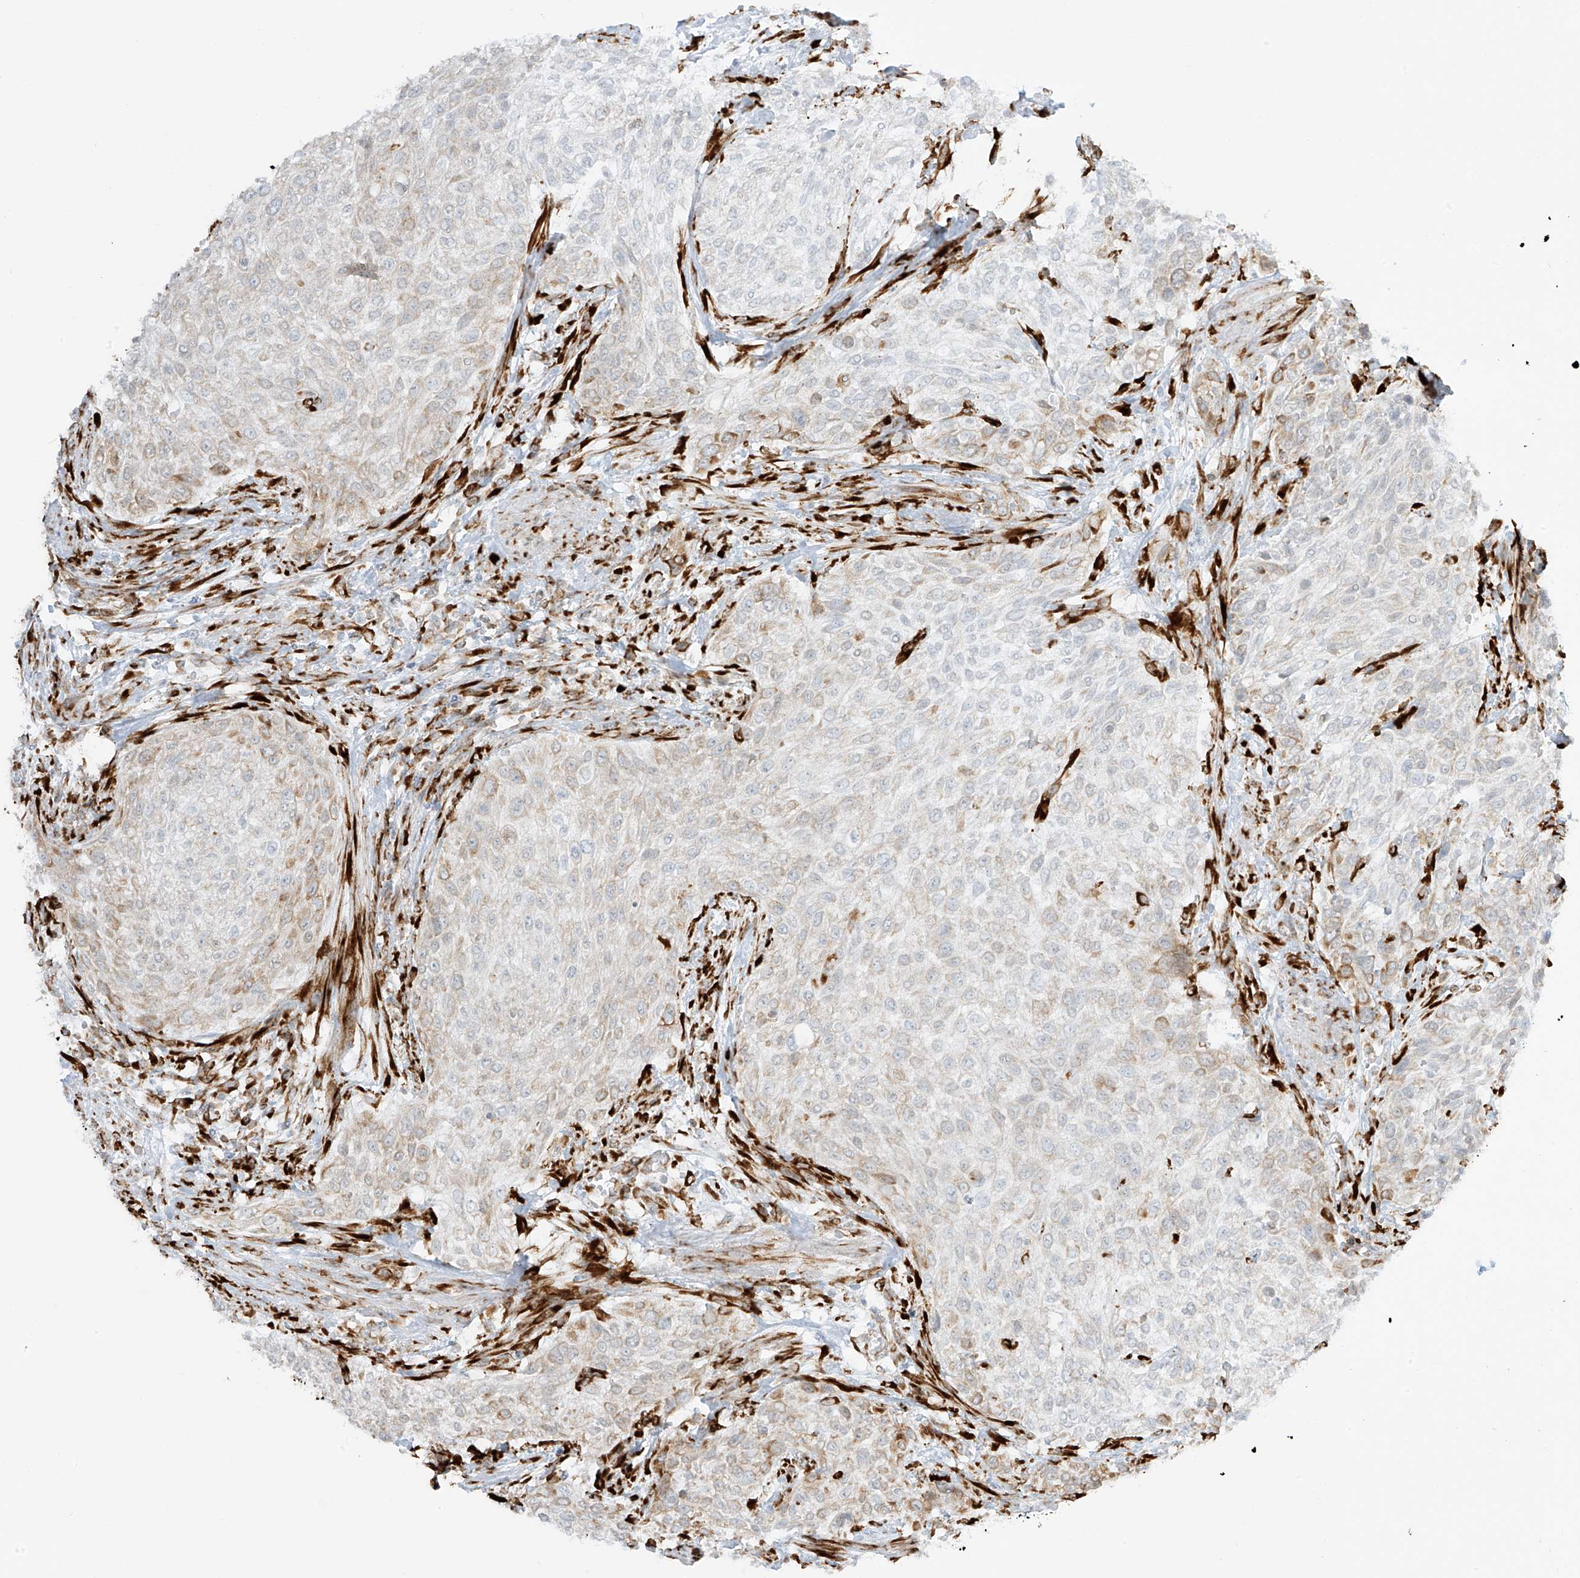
{"staining": {"intensity": "moderate", "quantity": "<25%", "location": "cytoplasmic/membranous"}, "tissue": "urothelial cancer", "cell_type": "Tumor cells", "image_type": "cancer", "snomed": [{"axis": "morphology", "description": "Urothelial carcinoma, High grade"}, {"axis": "topography", "description": "Urinary bladder"}], "caption": "Human urothelial cancer stained with a brown dye demonstrates moderate cytoplasmic/membranous positive positivity in about <25% of tumor cells.", "gene": "LRRC59", "patient": {"sex": "male", "age": 35}}